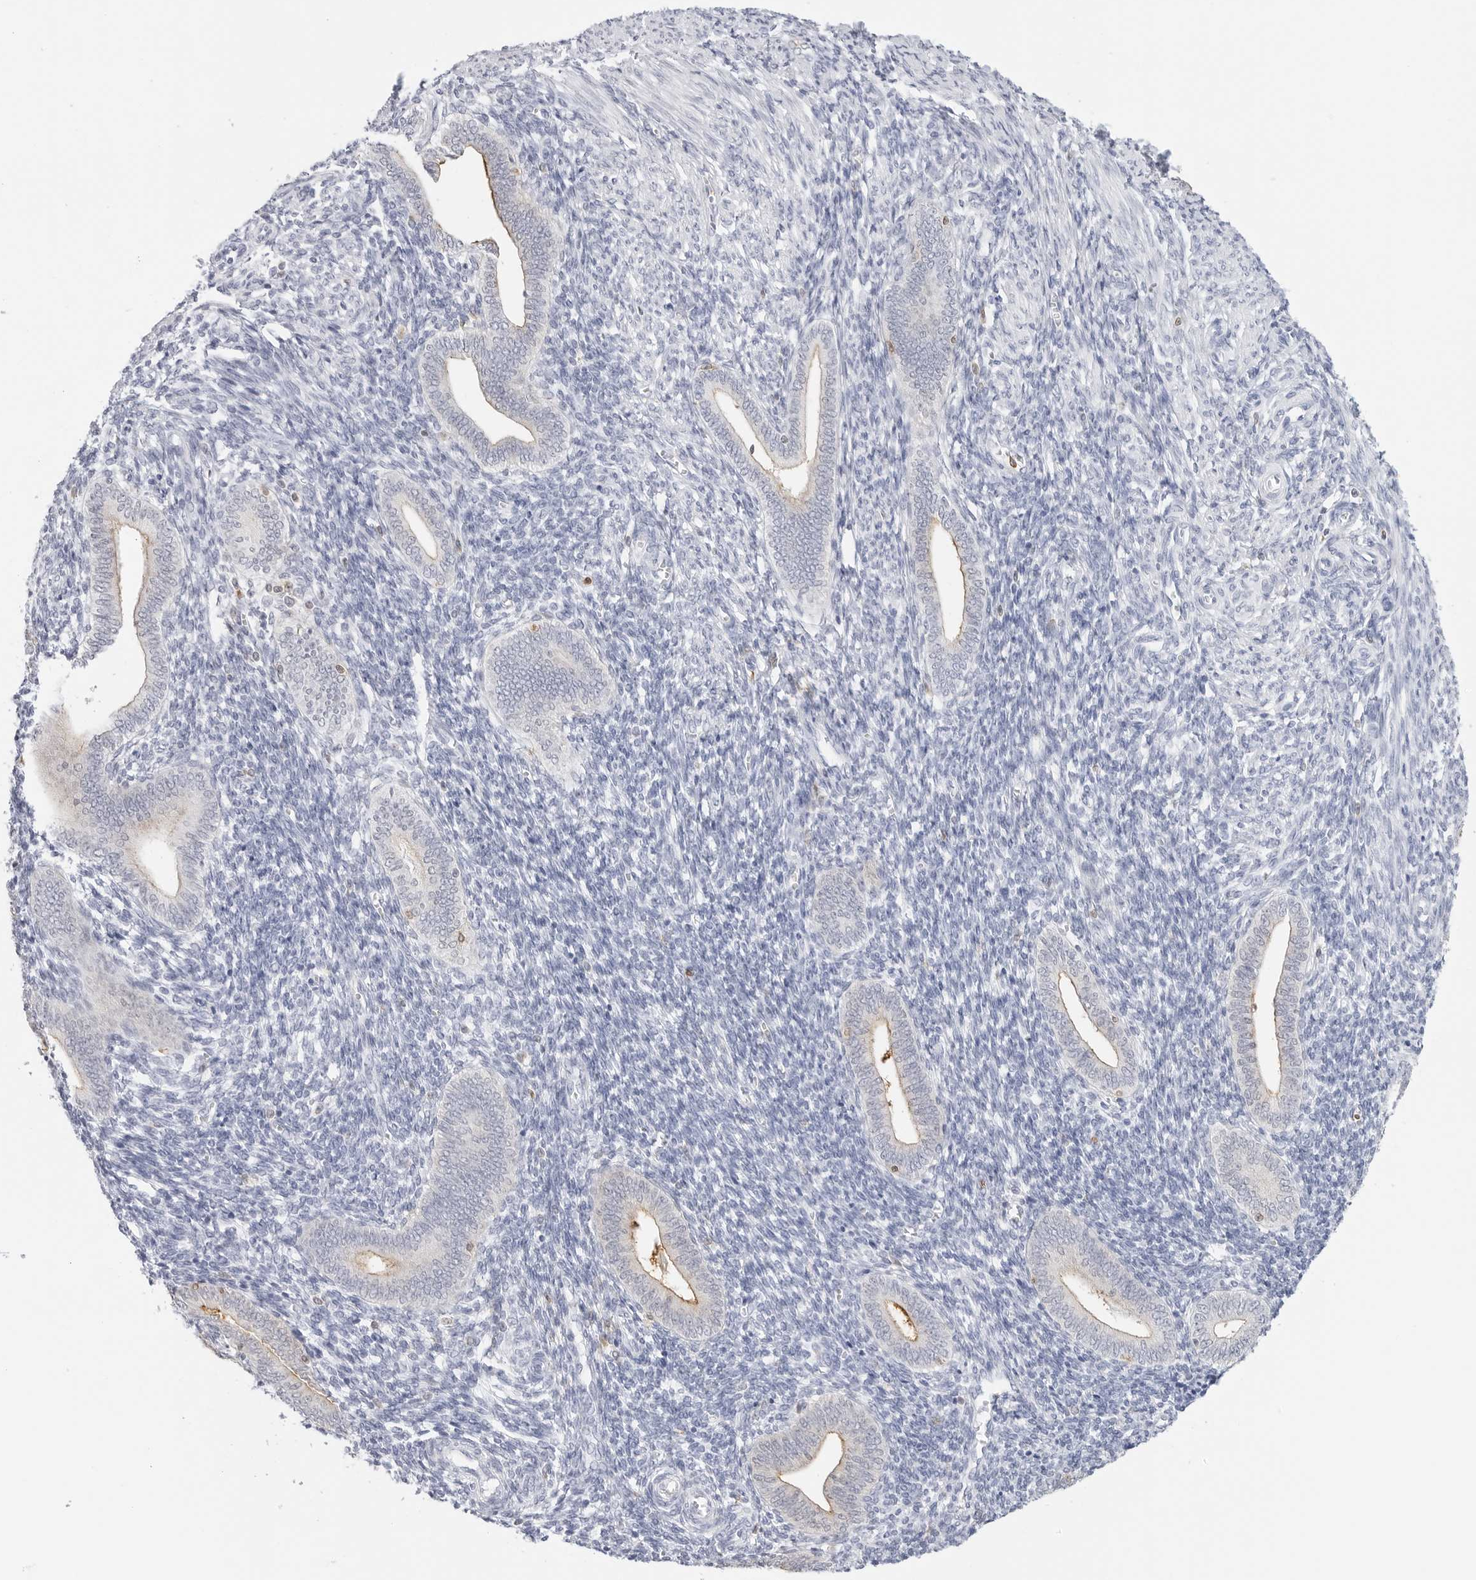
{"staining": {"intensity": "negative", "quantity": "none", "location": "none"}, "tissue": "endometrium", "cell_type": "Cells in endometrial stroma", "image_type": "normal", "snomed": [{"axis": "morphology", "description": "Normal tissue, NOS"}, {"axis": "topography", "description": "Uterus"}, {"axis": "topography", "description": "Endometrium"}], "caption": "Immunohistochemistry (IHC) photomicrograph of normal human endometrium stained for a protein (brown), which reveals no expression in cells in endometrial stroma. (DAB immunohistochemistry visualized using brightfield microscopy, high magnification).", "gene": "SLC9A3R1", "patient": {"sex": "female", "age": 33}}